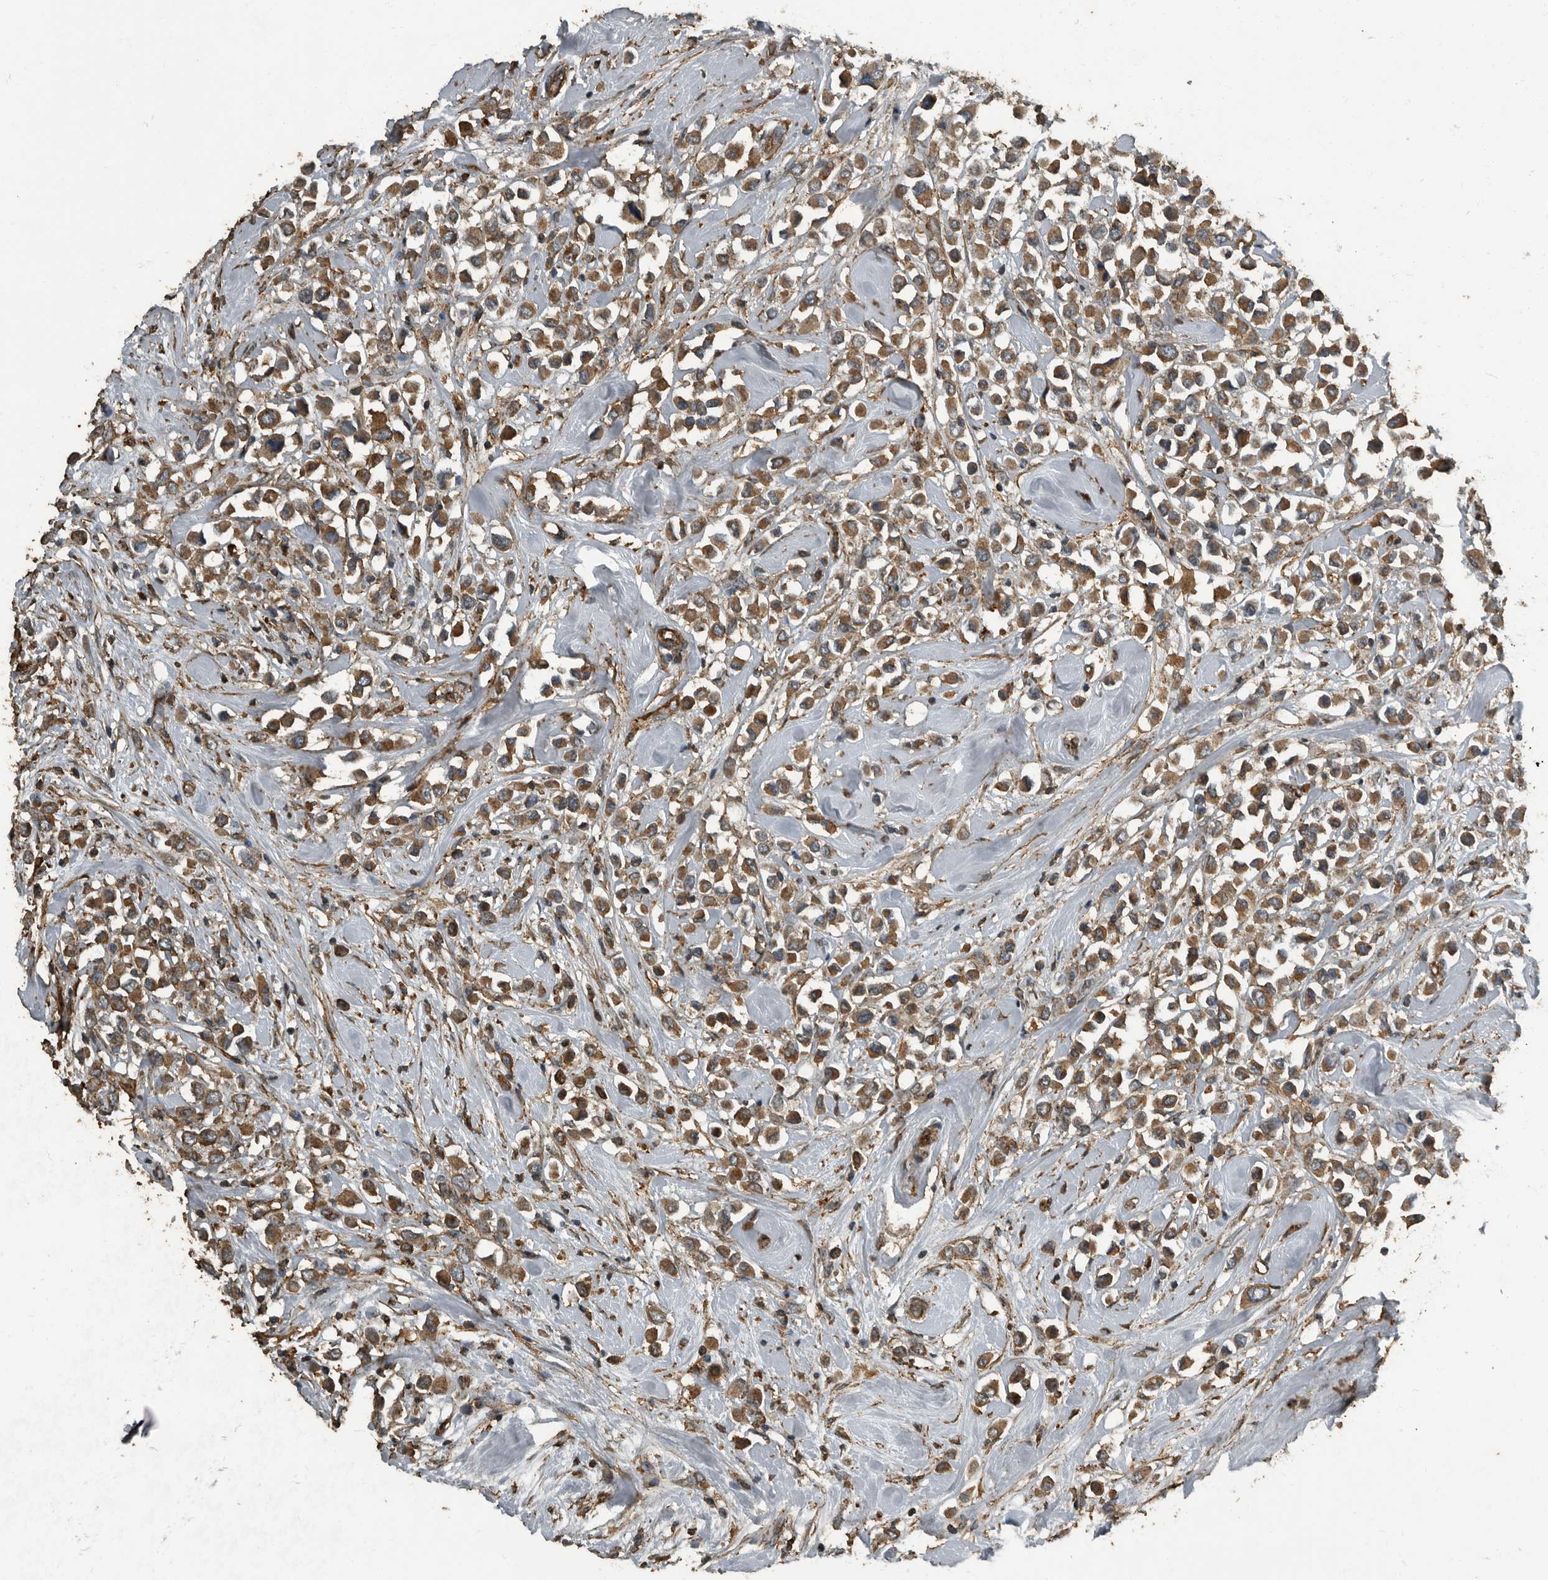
{"staining": {"intensity": "moderate", "quantity": ">75%", "location": "cytoplasmic/membranous"}, "tissue": "breast cancer", "cell_type": "Tumor cells", "image_type": "cancer", "snomed": [{"axis": "morphology", "description": "Duct carcinoma"}, {"axis": "topography", "description": "Breast"}], "caption": "Tumor cells reveal medium levels of moderate cytoplasmic/membranous staining in about >75% of cells in human breast invasive ductal carcinoma. Using DAB (3,3'-diaminobenzidine) (brown) and hematoxylin (blue) stains, captured at high magnification using brightfield microscopy.", "gene": "IL15RA", "patient": {"sex": "female", "age": 61}}